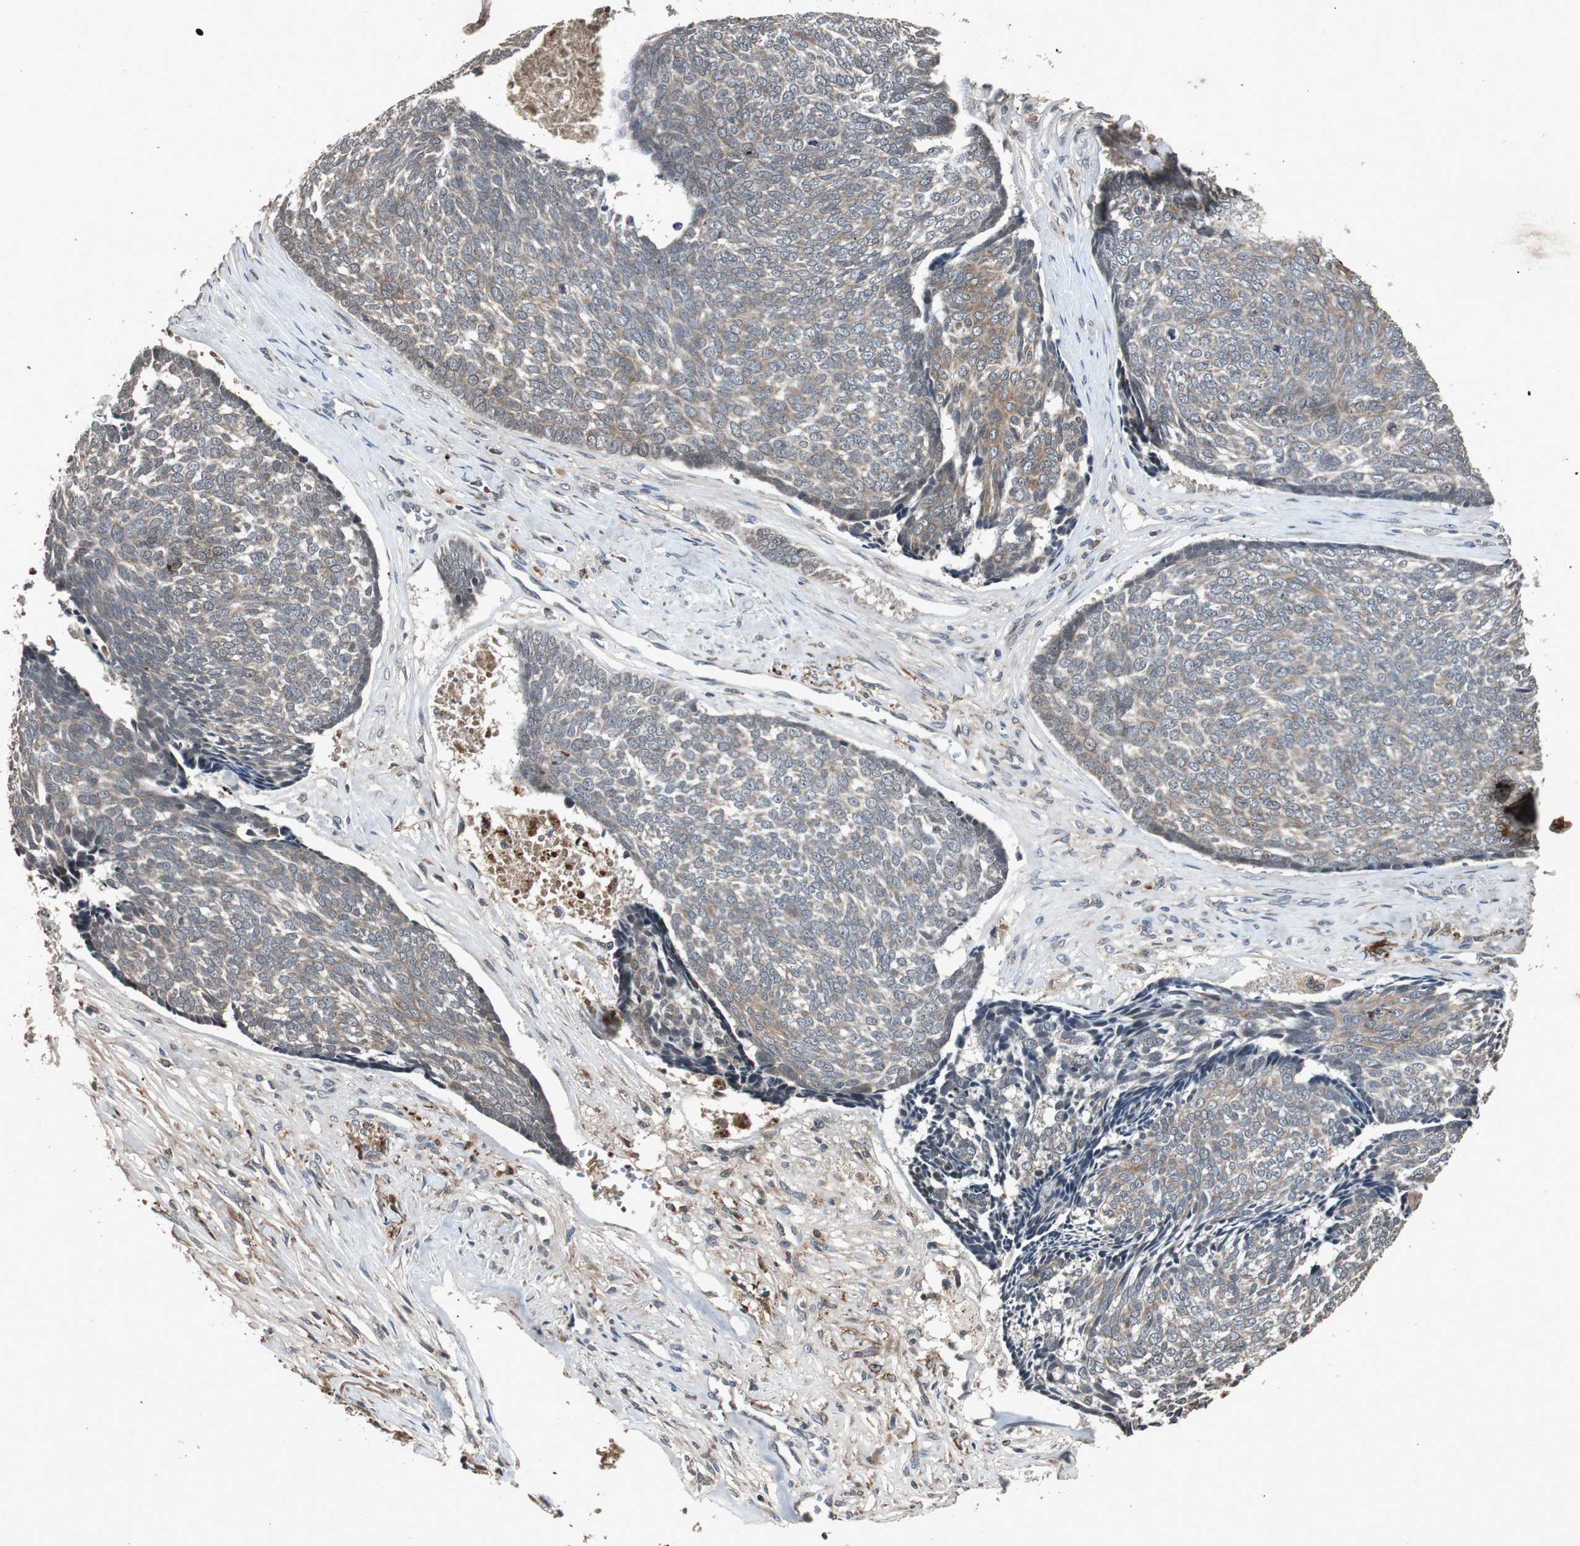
{"staining": {"intensity": "weak", "quantity": "25%-75%", "location": "cytoplasmic/membranous"}, "tissue": "skin cancer", "cell_type": "Tumor cells", "image_type": "cancer", "snomed": [{"axis": "morphology", "description": "Basal cell carcinoma"}, {"axis": "topography", "description": "Skin"}], "caption": "IHC (DAB (3,3'-diaminobenzidine)) staining of skin cancer (basal cell carcinoma) displays weak cytoplasmic/membranous protein staining in about 25%-75% of tumor cells.", "gene": "SLIT2", "patient": {"sex": "male", "age": 84}}